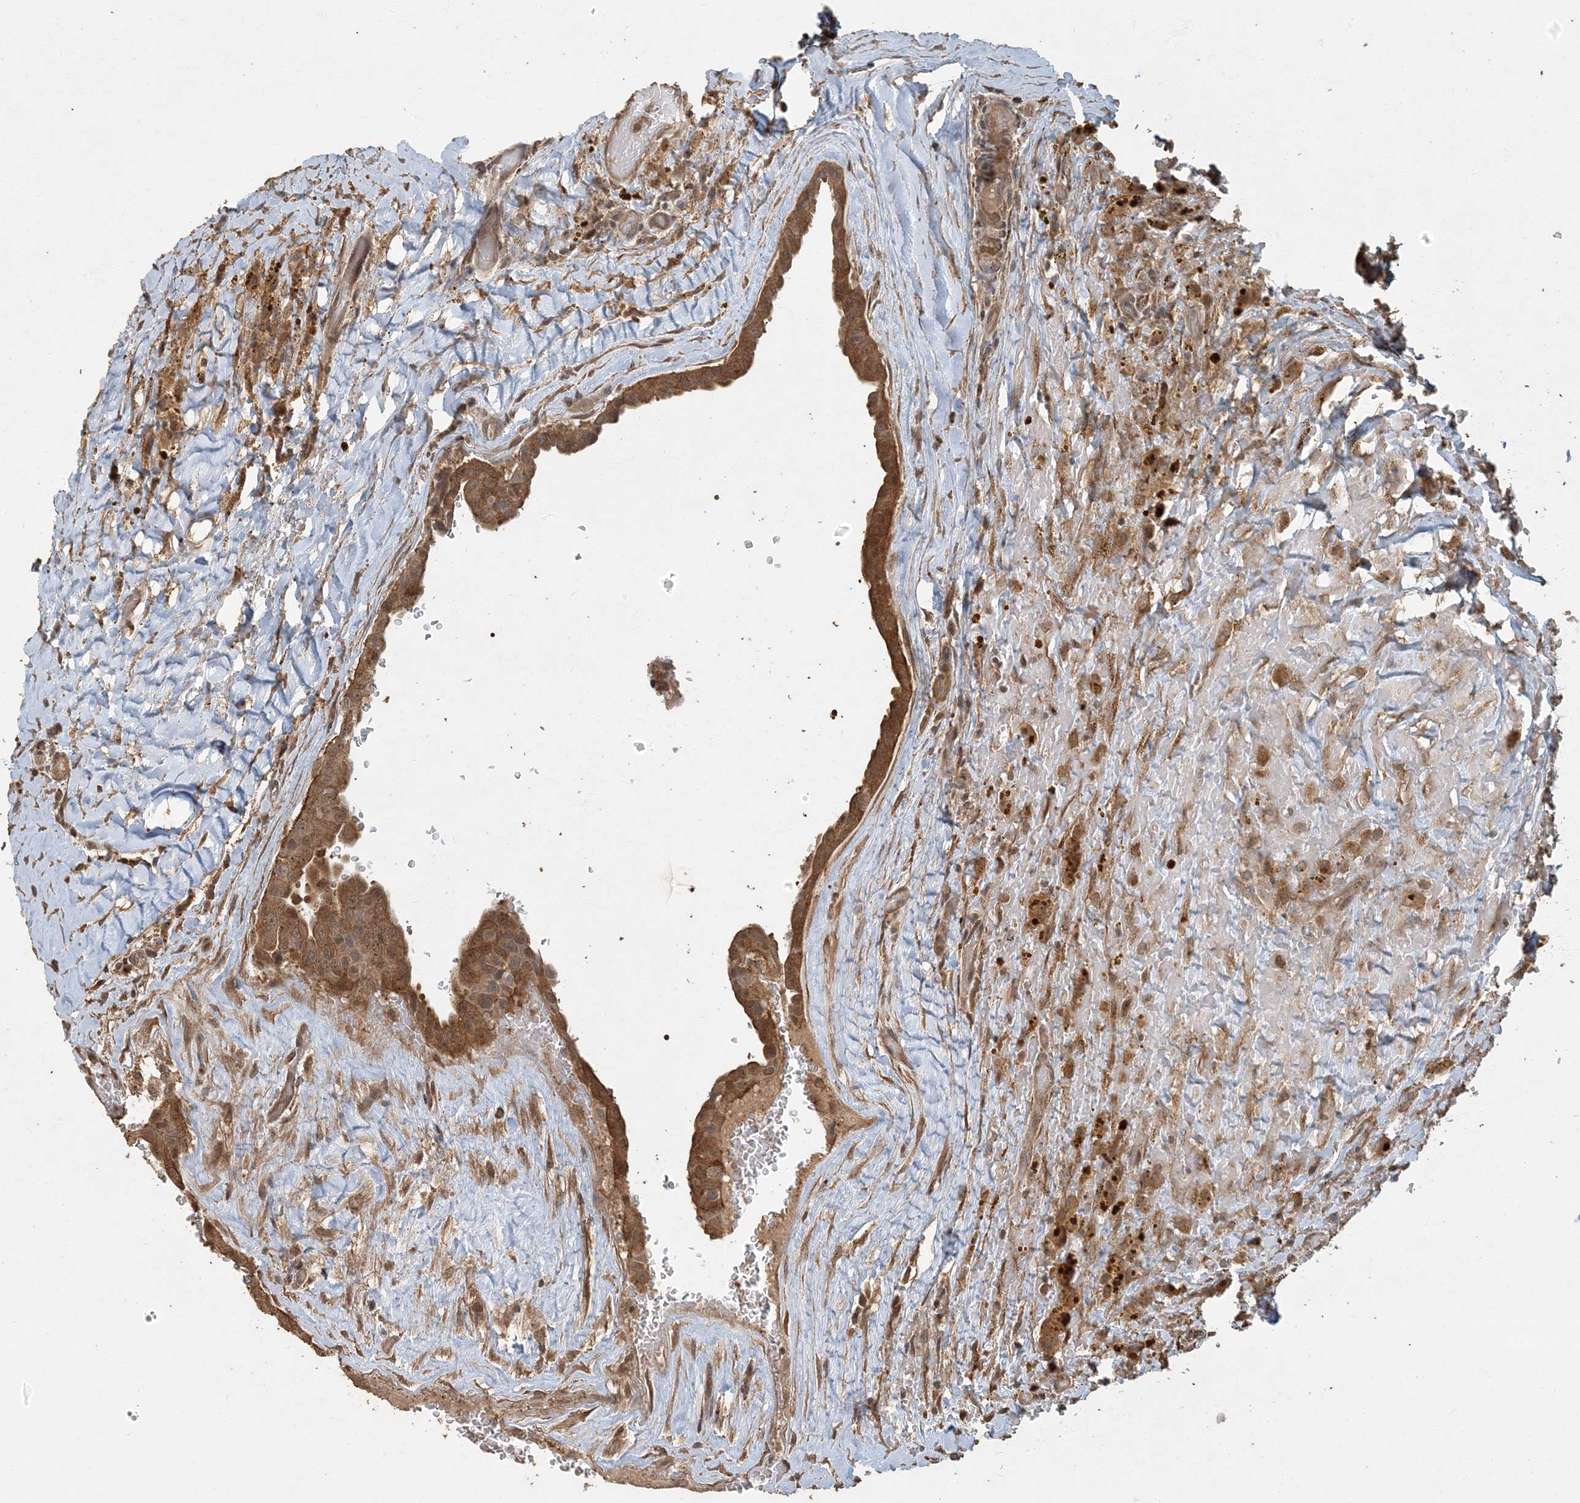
{"staining": {"intensity": "moderate", "quantity": ">75%", "location": "cytoplasmic/membranous,nuclear"}, "tissue": "thyroid cancer", "cell_type": "Tumor cells", "image_type": "cancer", "snomed": [{"axis": "morphology", "description": "Papillary adenocarcinoma, NOS"}, {"axis": "topography", "description": "Thyroid gland"}], "caption": "This image displays IHC staining of human thyroid cancer (papillary adenocarcinoma), with medium moderate cytoplasmic/membranous and nuclear staining in about >75% of tumor cells.", "gene": "AK9", "patient": {"sex": "male", "age": 77}}